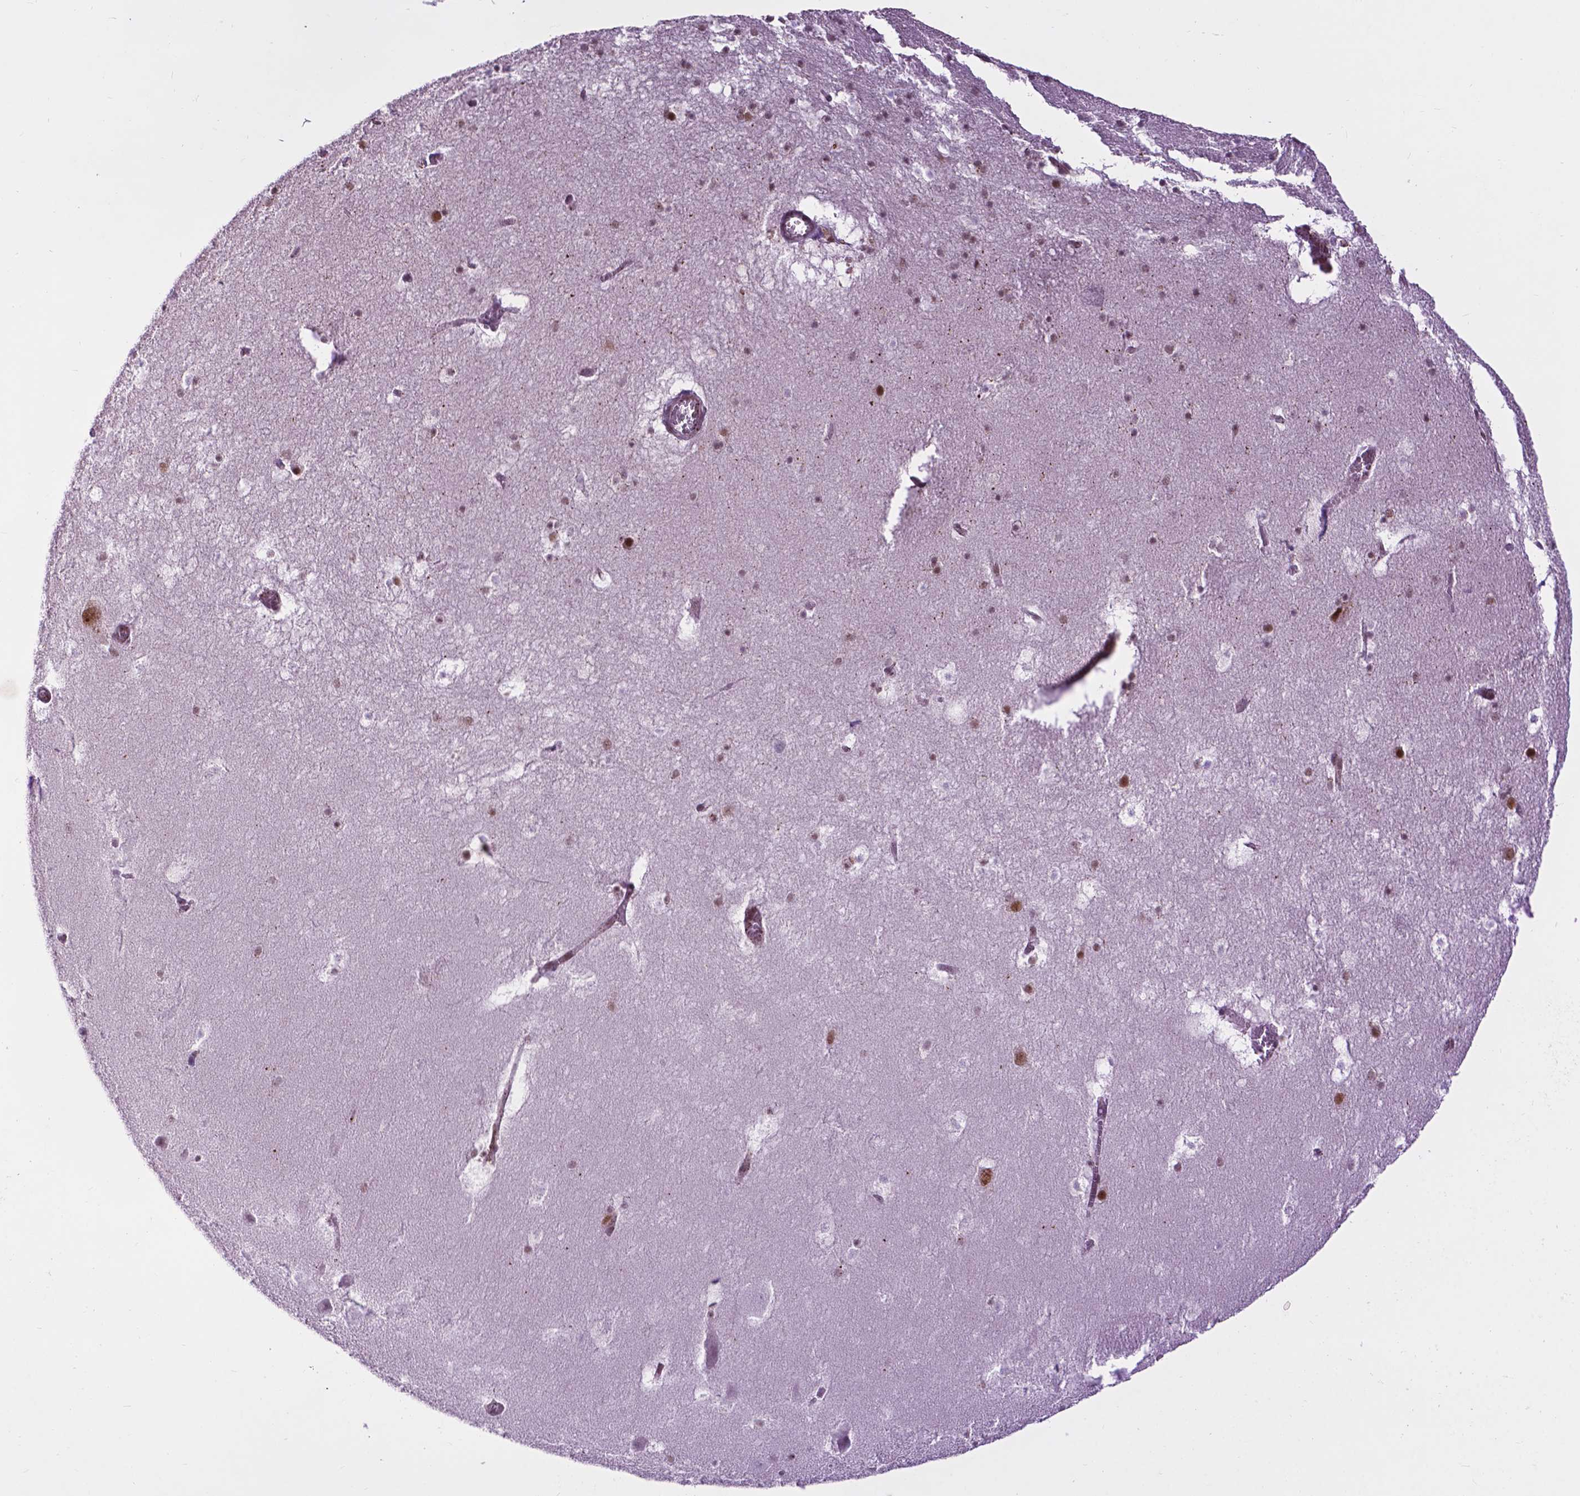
{"staining": {"intensity": "moderate", "quantity": "25%-75%", "location": "nuclear"}, "tissue": "hippocampus", "cell_type": "Glial cells", "image_type": "normal", "snomed": [{"axis": "morphology", "description": "Normal tissue, NOS"}, {"axis": "topography", "description": "Hippocampus"}], "caption": "A high-resolution histopathology image shows immunohistochemistry (IHC) staining of unremarkable hippocampus, which shows moderate nuclear expression in approximately 25%-75% of glial cells. Nuclei are stained in blue.", "gene": "EAF1", "patient": {"sex": "male", "age": 45}}